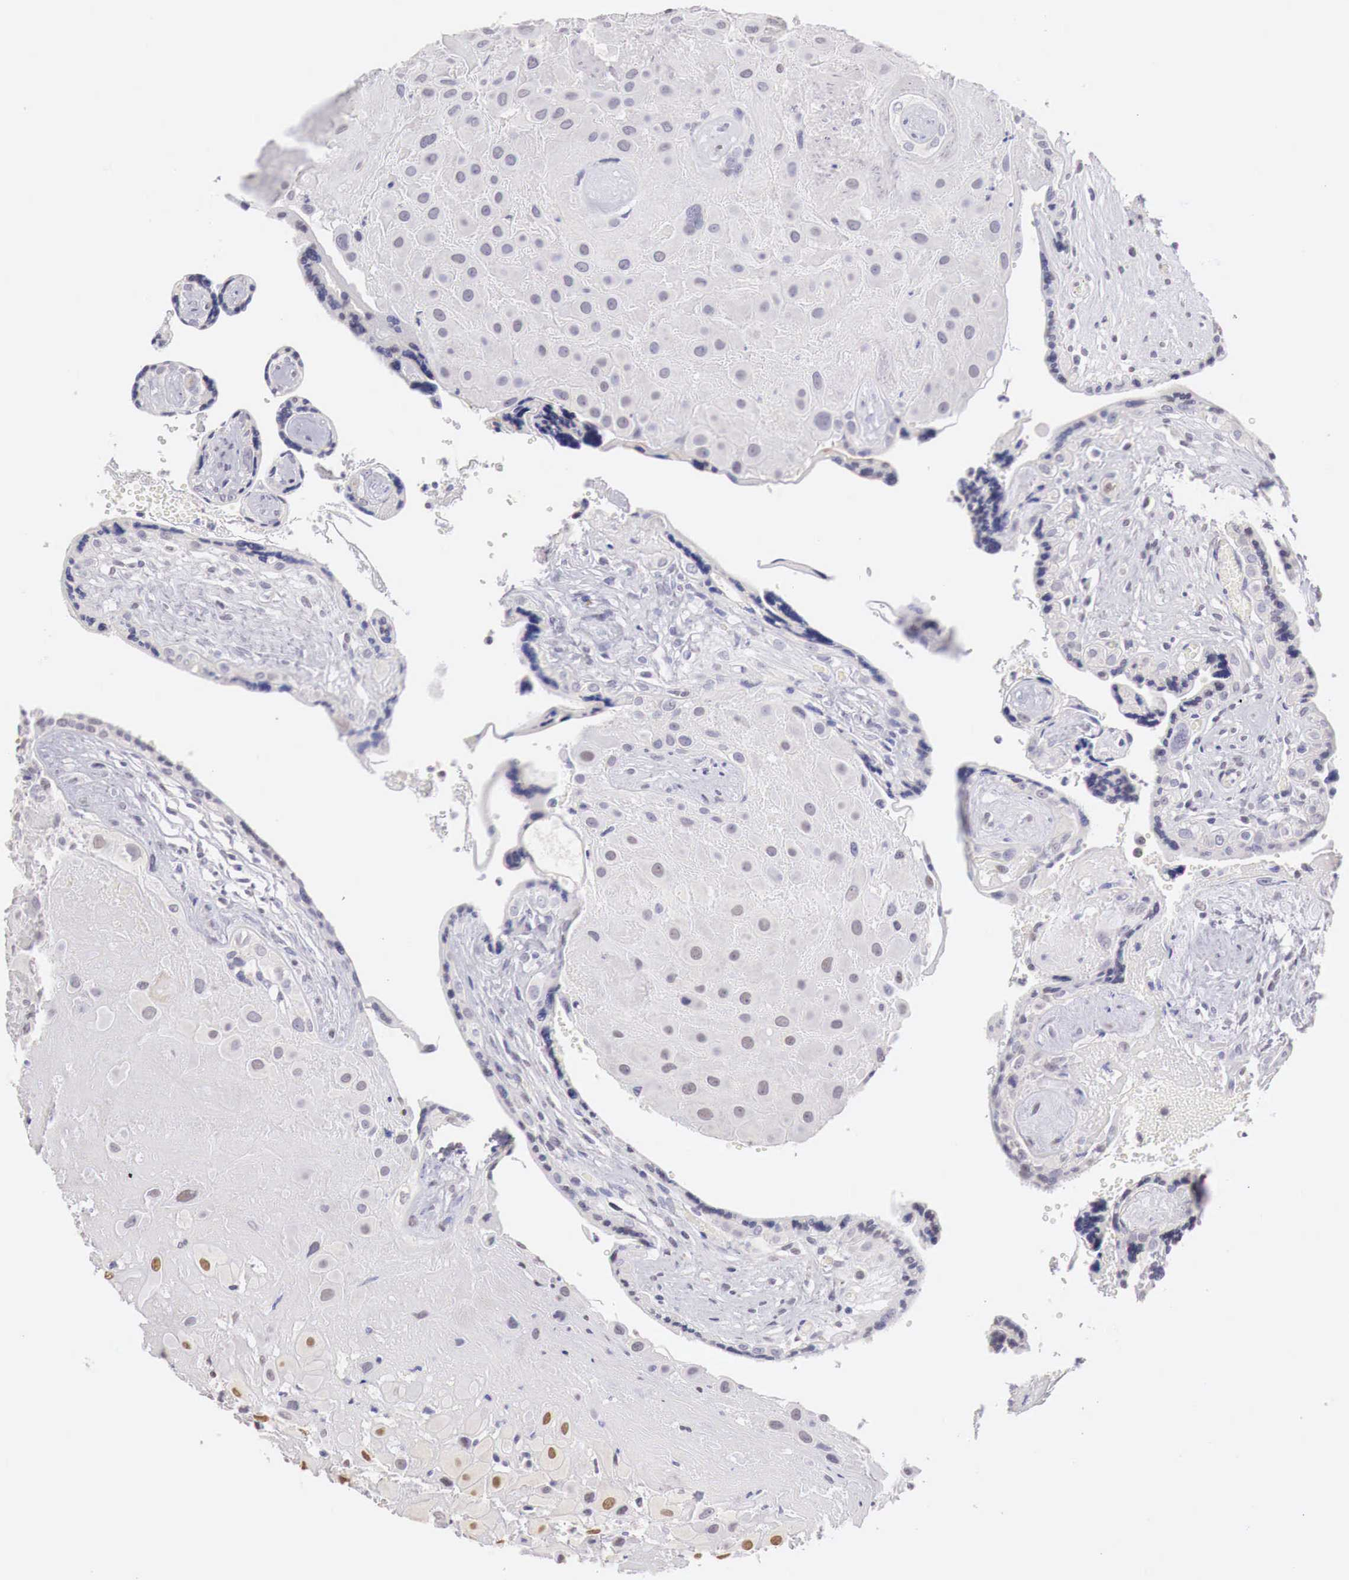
{"staining": {"intensity": "moderate", "quantity": "25%-75%", "location": "nuclear"}, "tissue": "placenta", "cell_type": "Decidual cells", "image_type": "normal", "snomed": [{"axis": "morphology", "description": "Normal tissue, NOS"}, {"axis": "topography", "description": "Placenta"}], "caption": "A medium amount of moderate nuclear expression is appreciated in approximately 25%-75% of decidual cells in benign placenta. (DAB (3,3'-diaminobenzidine) IHC with brightfield microscopy, high magnification).", "gene": "UBA1", "patient": {"sex": "female", "age": 24}}